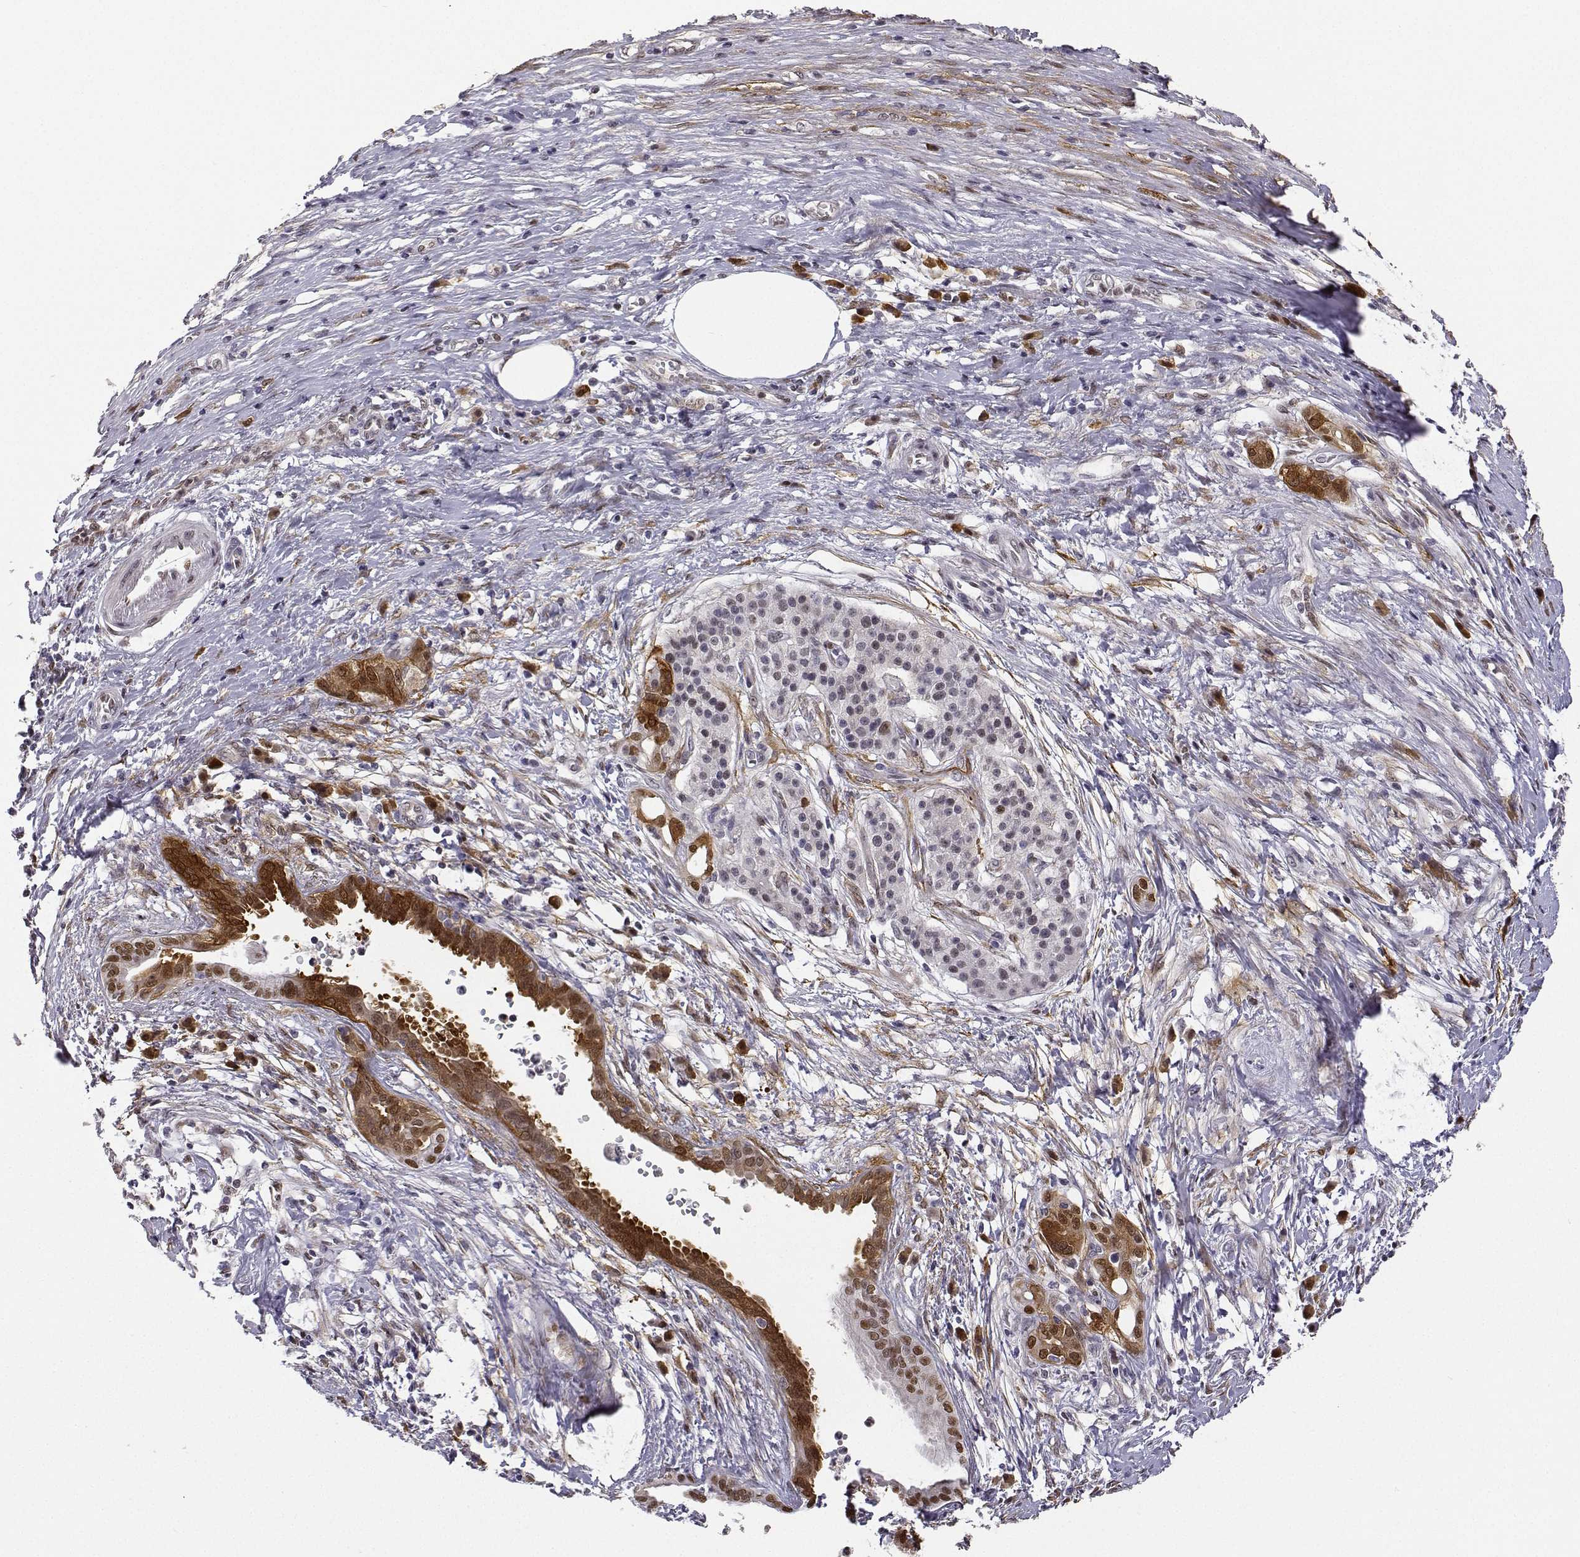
{"staining": {"intensity": "strong", "quantity": ">75%", "location": "cytoplasmic/membranous,nuclear"}, "tissue": "pancreatic cancer", "cell_type": "Tumor cells", "image_type": "cancer", "snomed": [{"axis": "morphology", "description": "Adenocarcinoma, NOS"}, {"axis": "topography", "description": "Pancreas"}], "caption": "Strong cytoplasmic/membranous and nuclear expression is identified in about >75% of tumor cells in pancreatic cancer.", "gene": "PHGDH", "patient": {"sex": "male", "age": 63}}